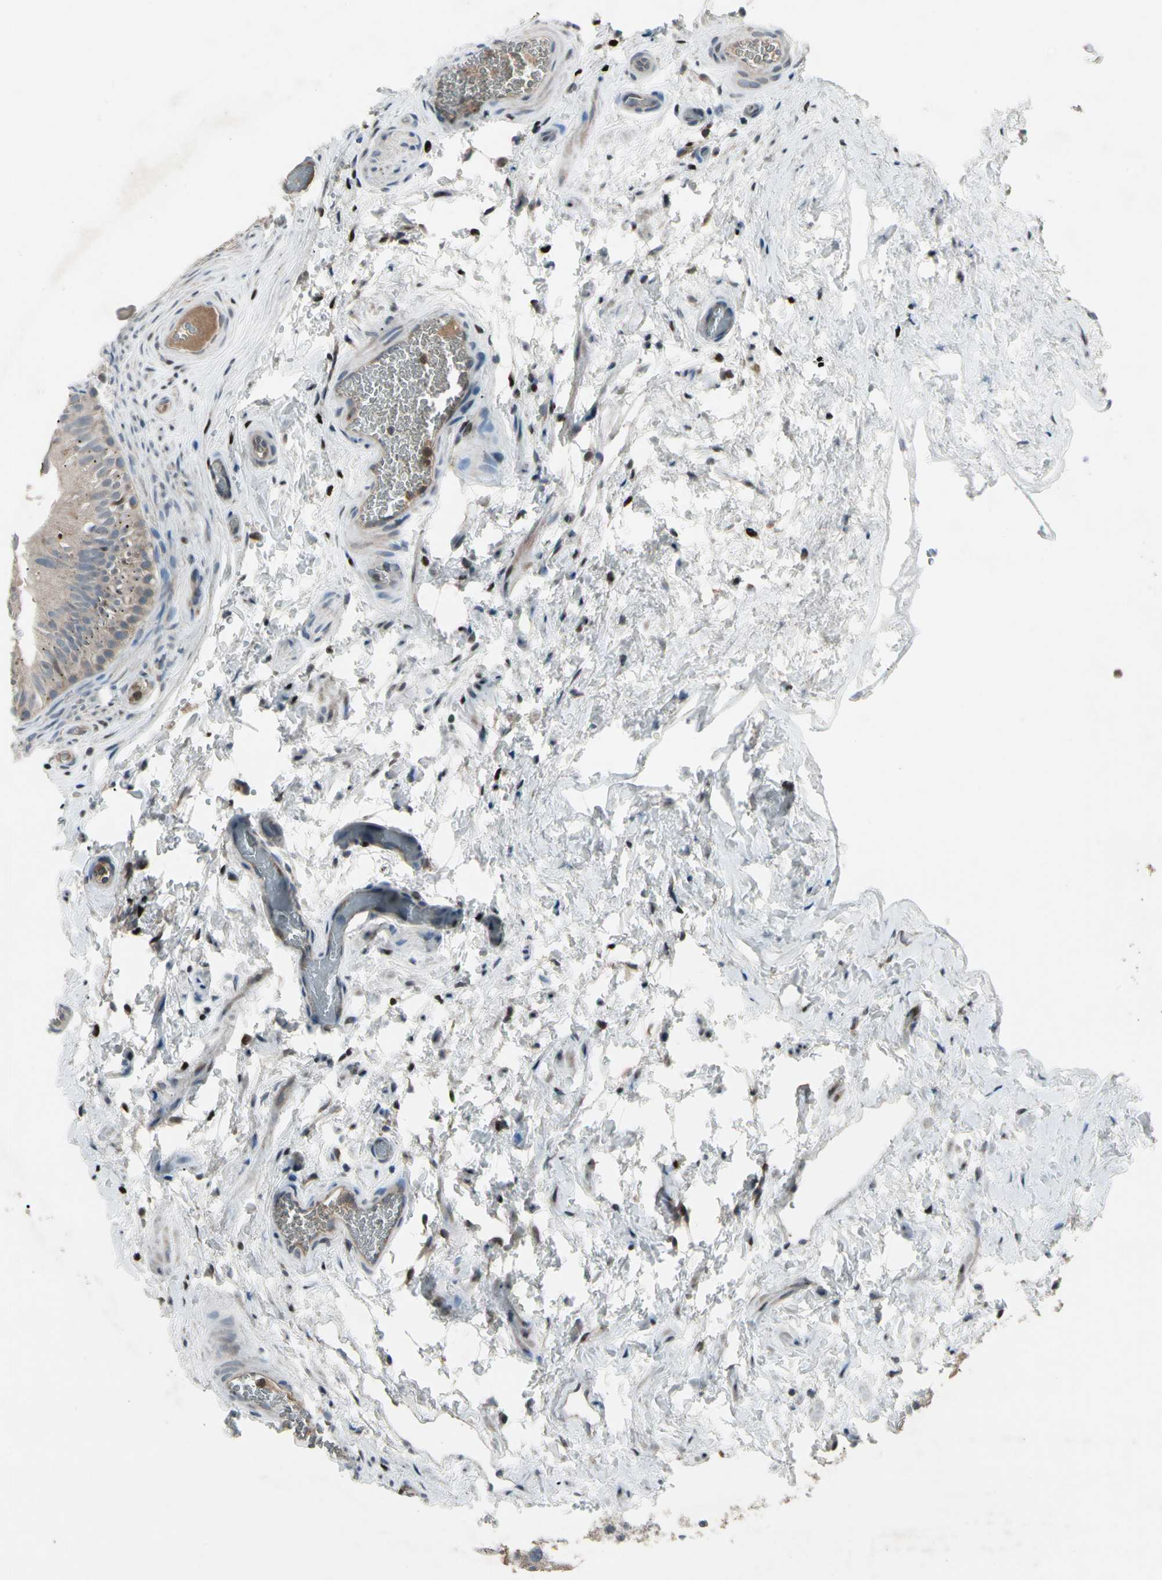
{"staining": {"intensity": "moderate", "quantity": "25%-75%", "location": "cytoplasmic/membranous,nuclear"}, "tissue": "epididymis", "cell_type": "Glandular cells", "image_type": "normal", "snomed": [{"axis": "morphology", "description": "Normal tissue, NOS"}, {"axis": "topography", "description": "Epididymis"}], "caption": "Glandular cells display medium levels of moderate cytoplasmic/membranous,nuclear positivity in approximately 25%-75% of cells in normal epididymis. (brown staining indicates protein expression, while blue staining denotes nuclei).", "gene": "NMI", "patient": {"sex": "male", "age": 36}}